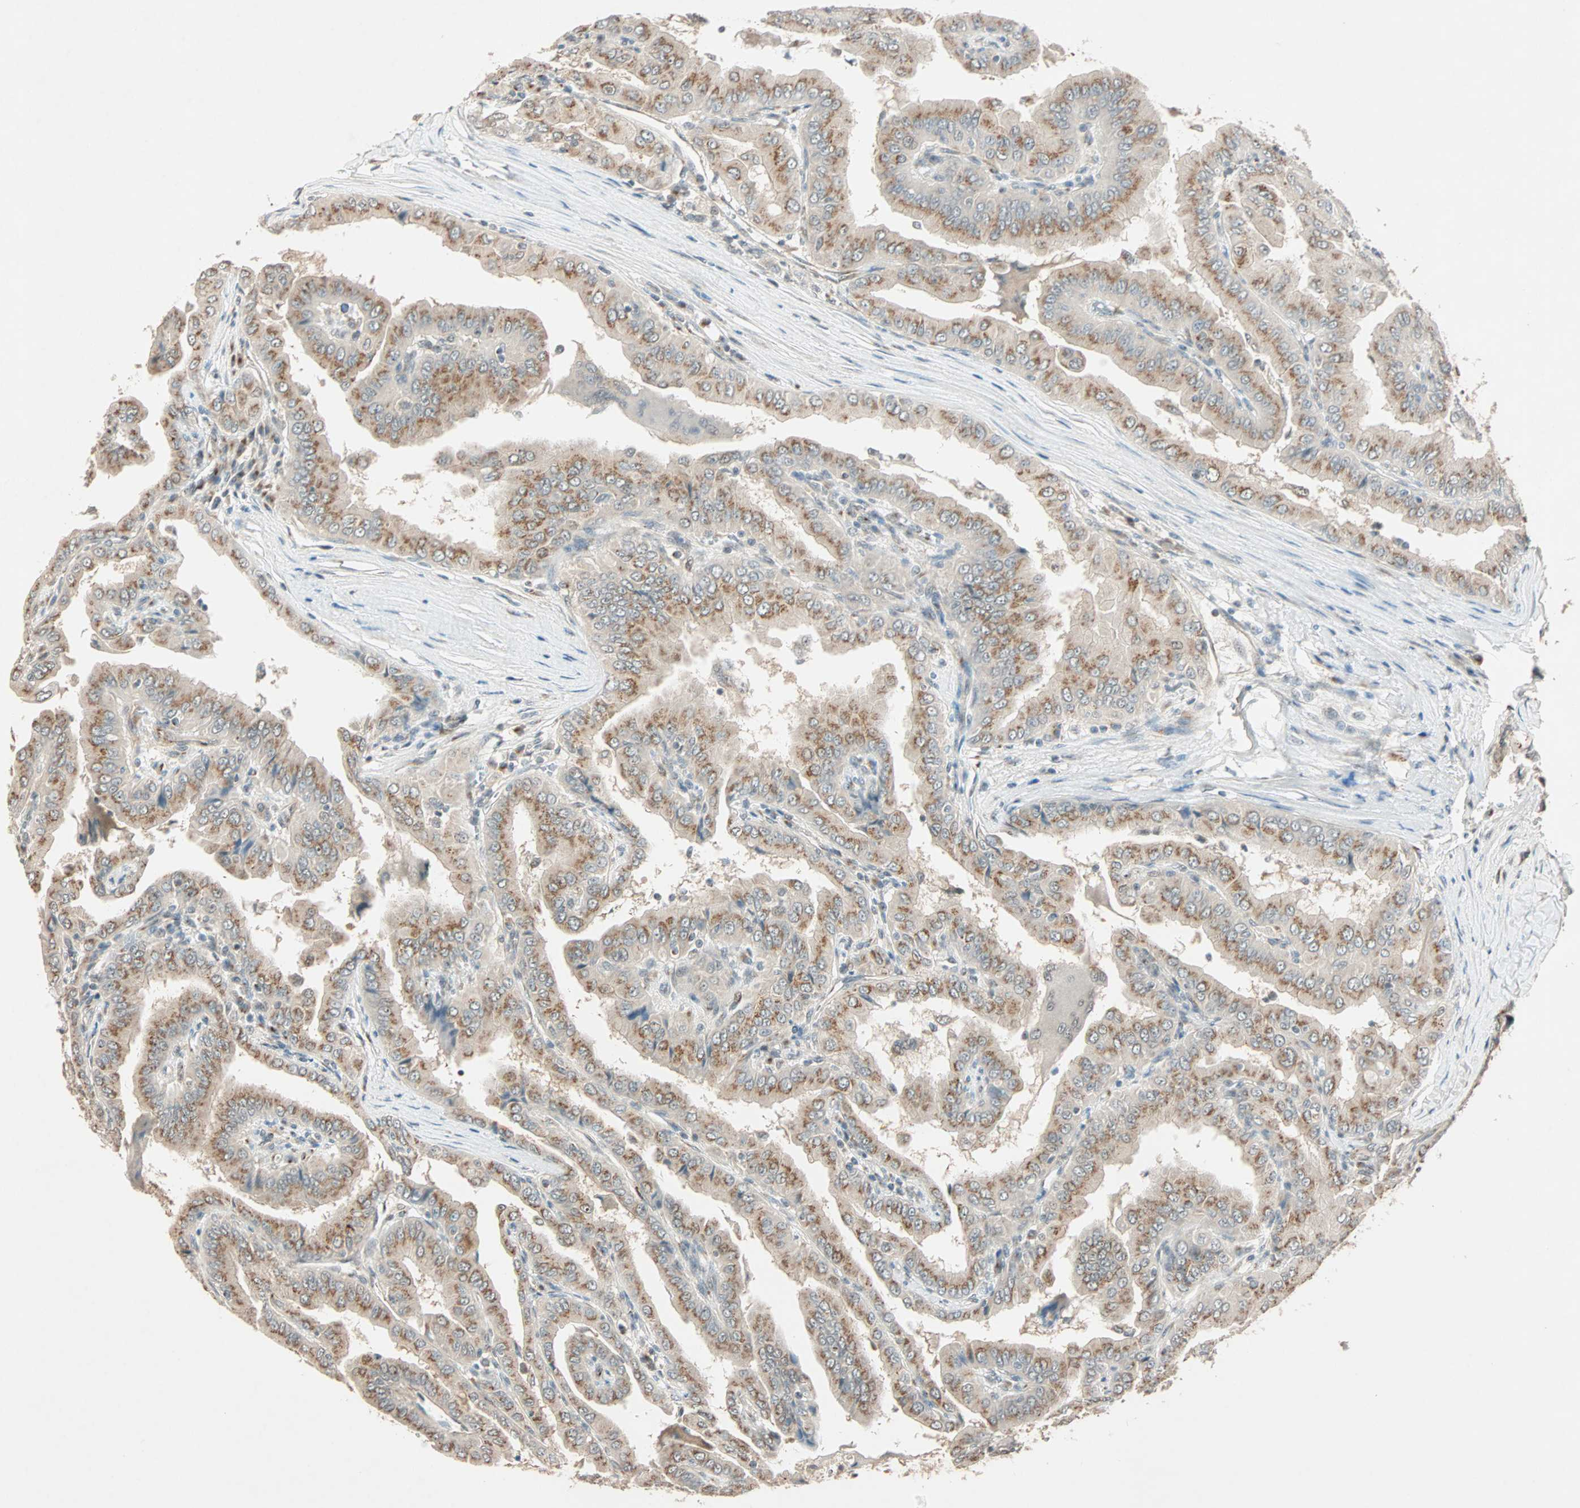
{"staining": {"intensity": "moderate", "quantity": ">75%", "location": "cytoplasmic/membranous"}, "tissue": "thyroid cancer", "cell_type": "Tumor cells", "image_type": "cancer", "snomed": [{"axis": "morphology", "description": "Papillary adenocarcinoma, NOS"}, {"axis": "topography", "description": "Thyroid gland"}], "caption": "Brown immunohistochemical staining in thyroid cancer (papillary adenocarcinoma) shows moderate cytoplasmic/membranous positivity in about >75% of tumor cells.", "gene": "PRDM2", "patient": {"sex": "male", "age": 33}}